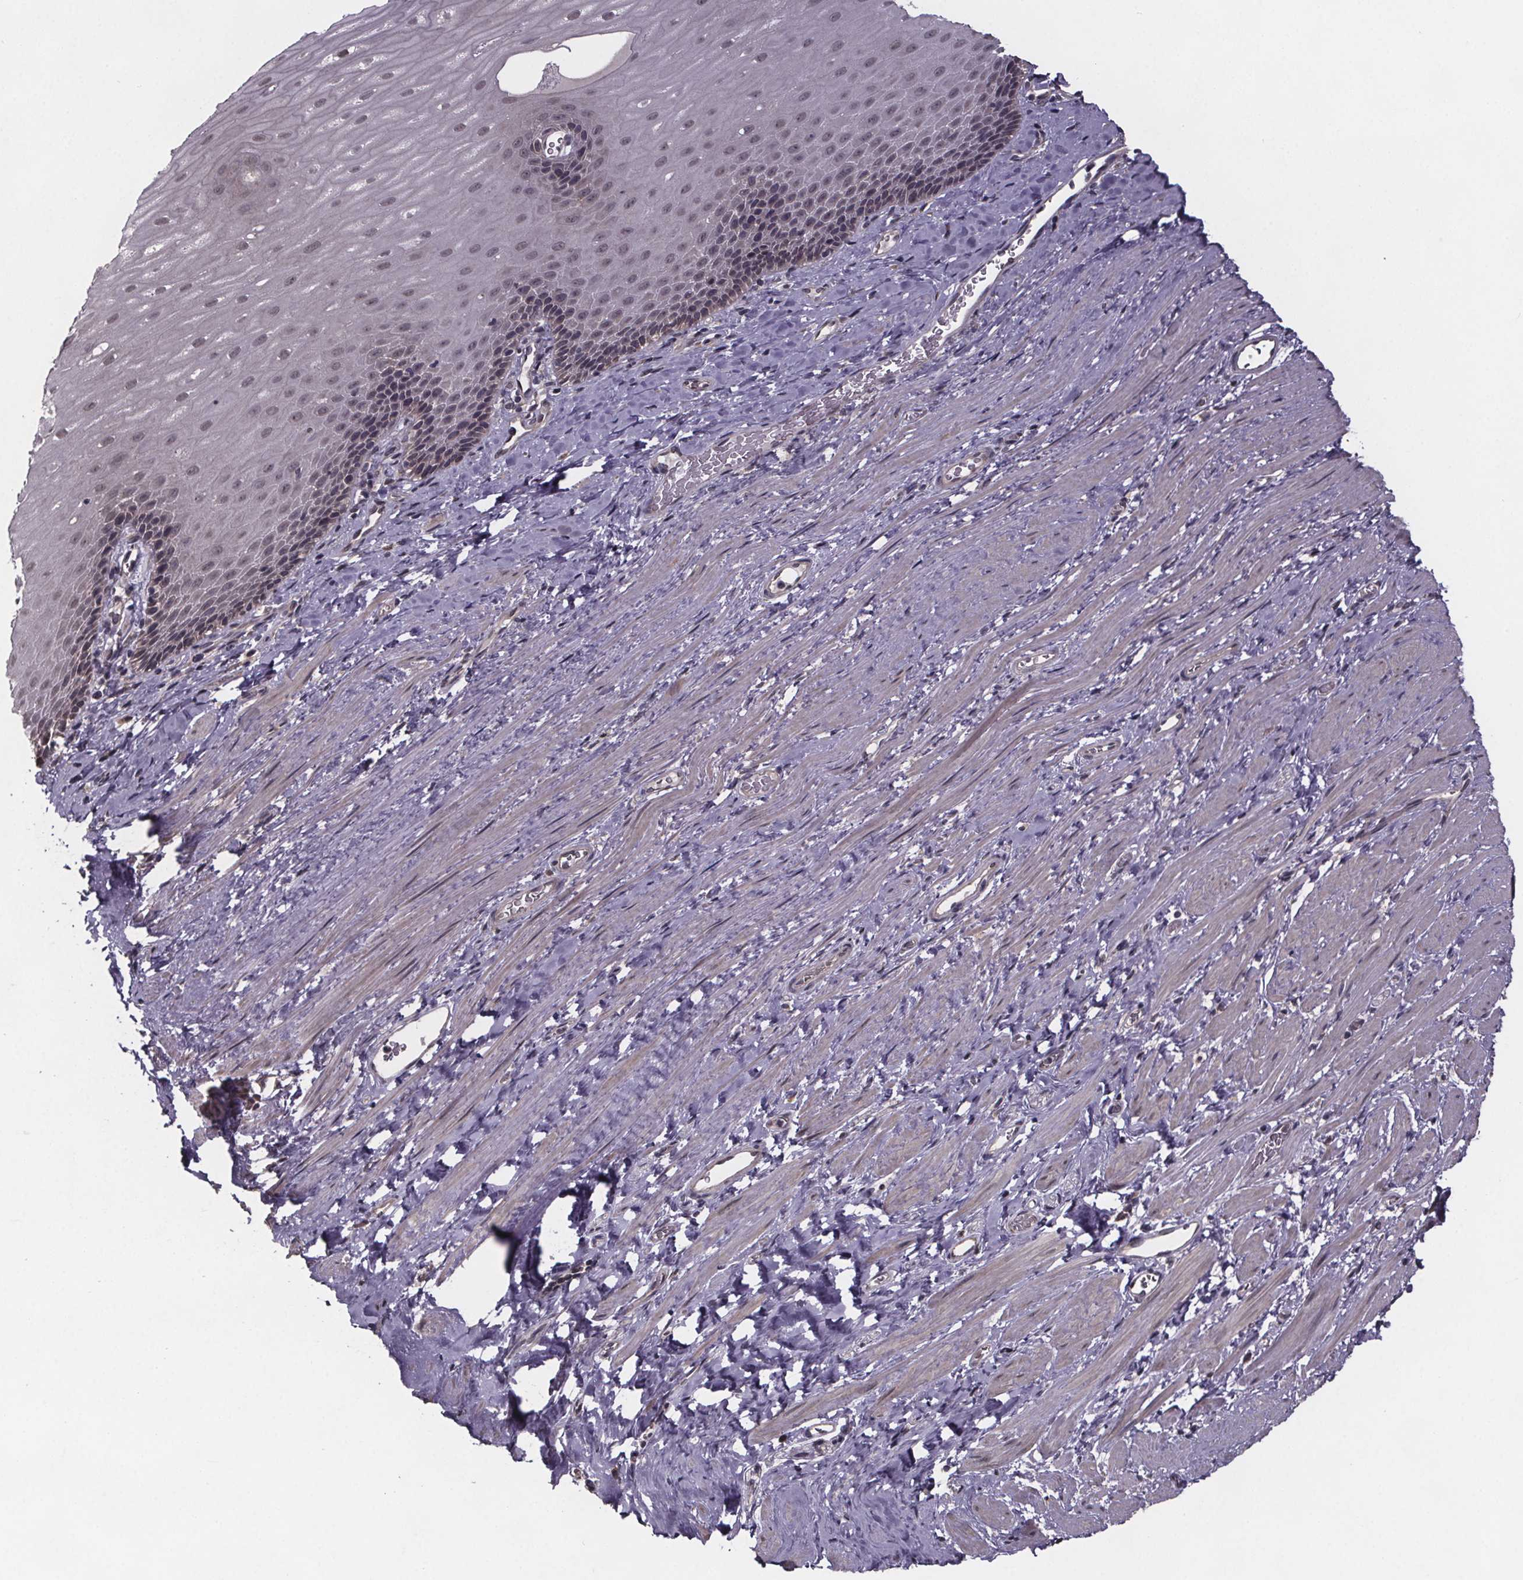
{"staining": {"intensity": "weak", "quantity": "<25%", "location": "cytoplasmic/membranous"}, "tissue": "esophagus", "cell_type": "Squamous epithelial cells", "image_type": "normal", "snomed": [{"axis": "morphology", "description": "Normal tissue, NOS"}, {"axis": "topography", "description": "Esophagus"}], "caption": "Immunohistochemical staining of unremarkable esophagus exhibits no significant staining in squamous epithelial cells.", "gene": "SAT1", "patient": {"sex": "male", "age": 64}}